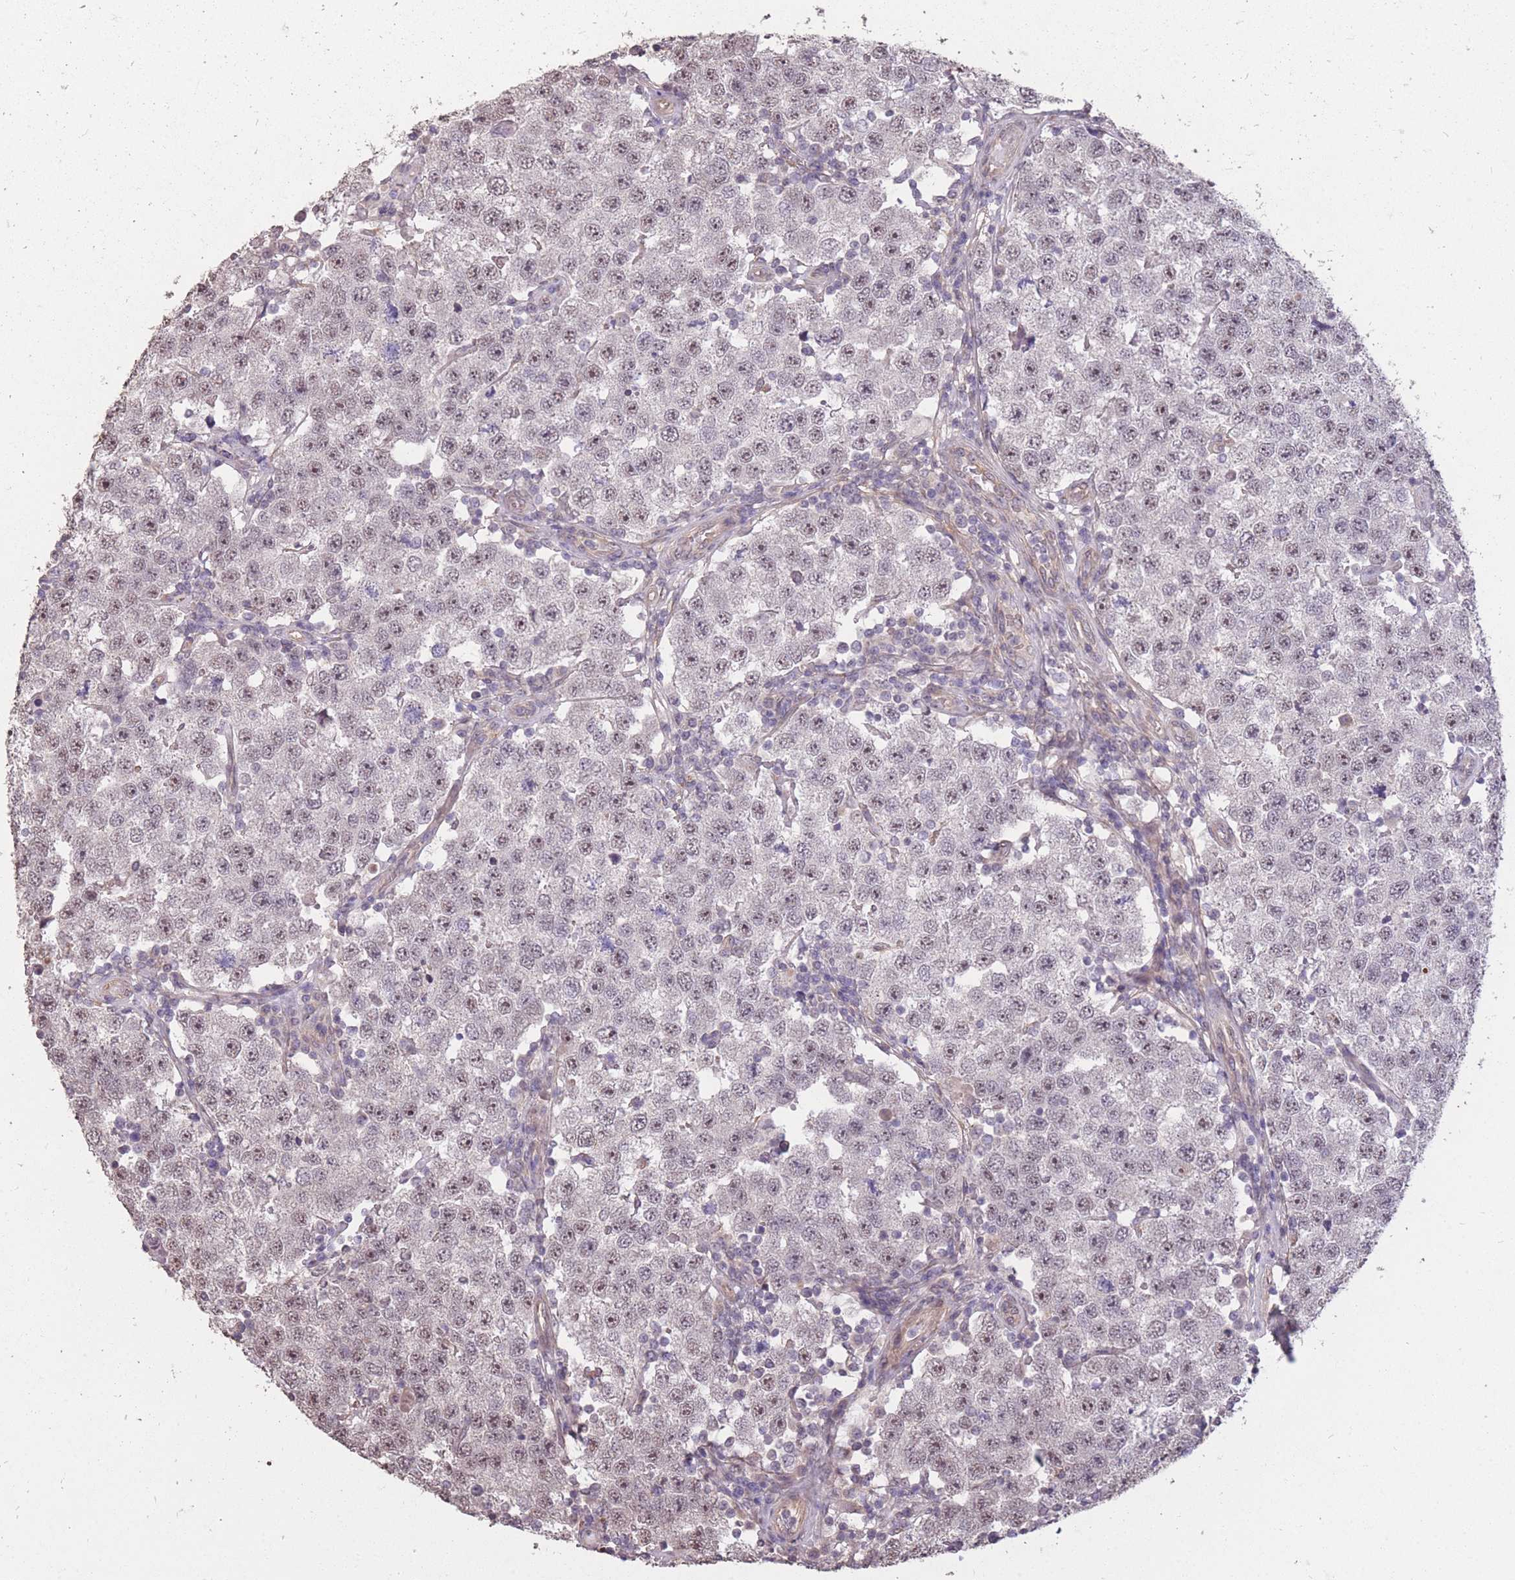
{"staining": {"intensity": "weak", "quantity": "25%-75%", "location": "nuclear"}, "tissue": "testis cancer", "cell_type": "Tumor cells", "image_type": "cancer", "snomed": [{"axis": "morphology", "description": "Seminoma, NOS"}, {"axis": "topography", "description": "Testis"}], "caption": "Testis cancer stained with IHC reveals weak nuclear positivity in about 25%-75% of tumor cells.", "gene": "DYNC1LI2", "patient": {"sex": "male", "age": 34}}